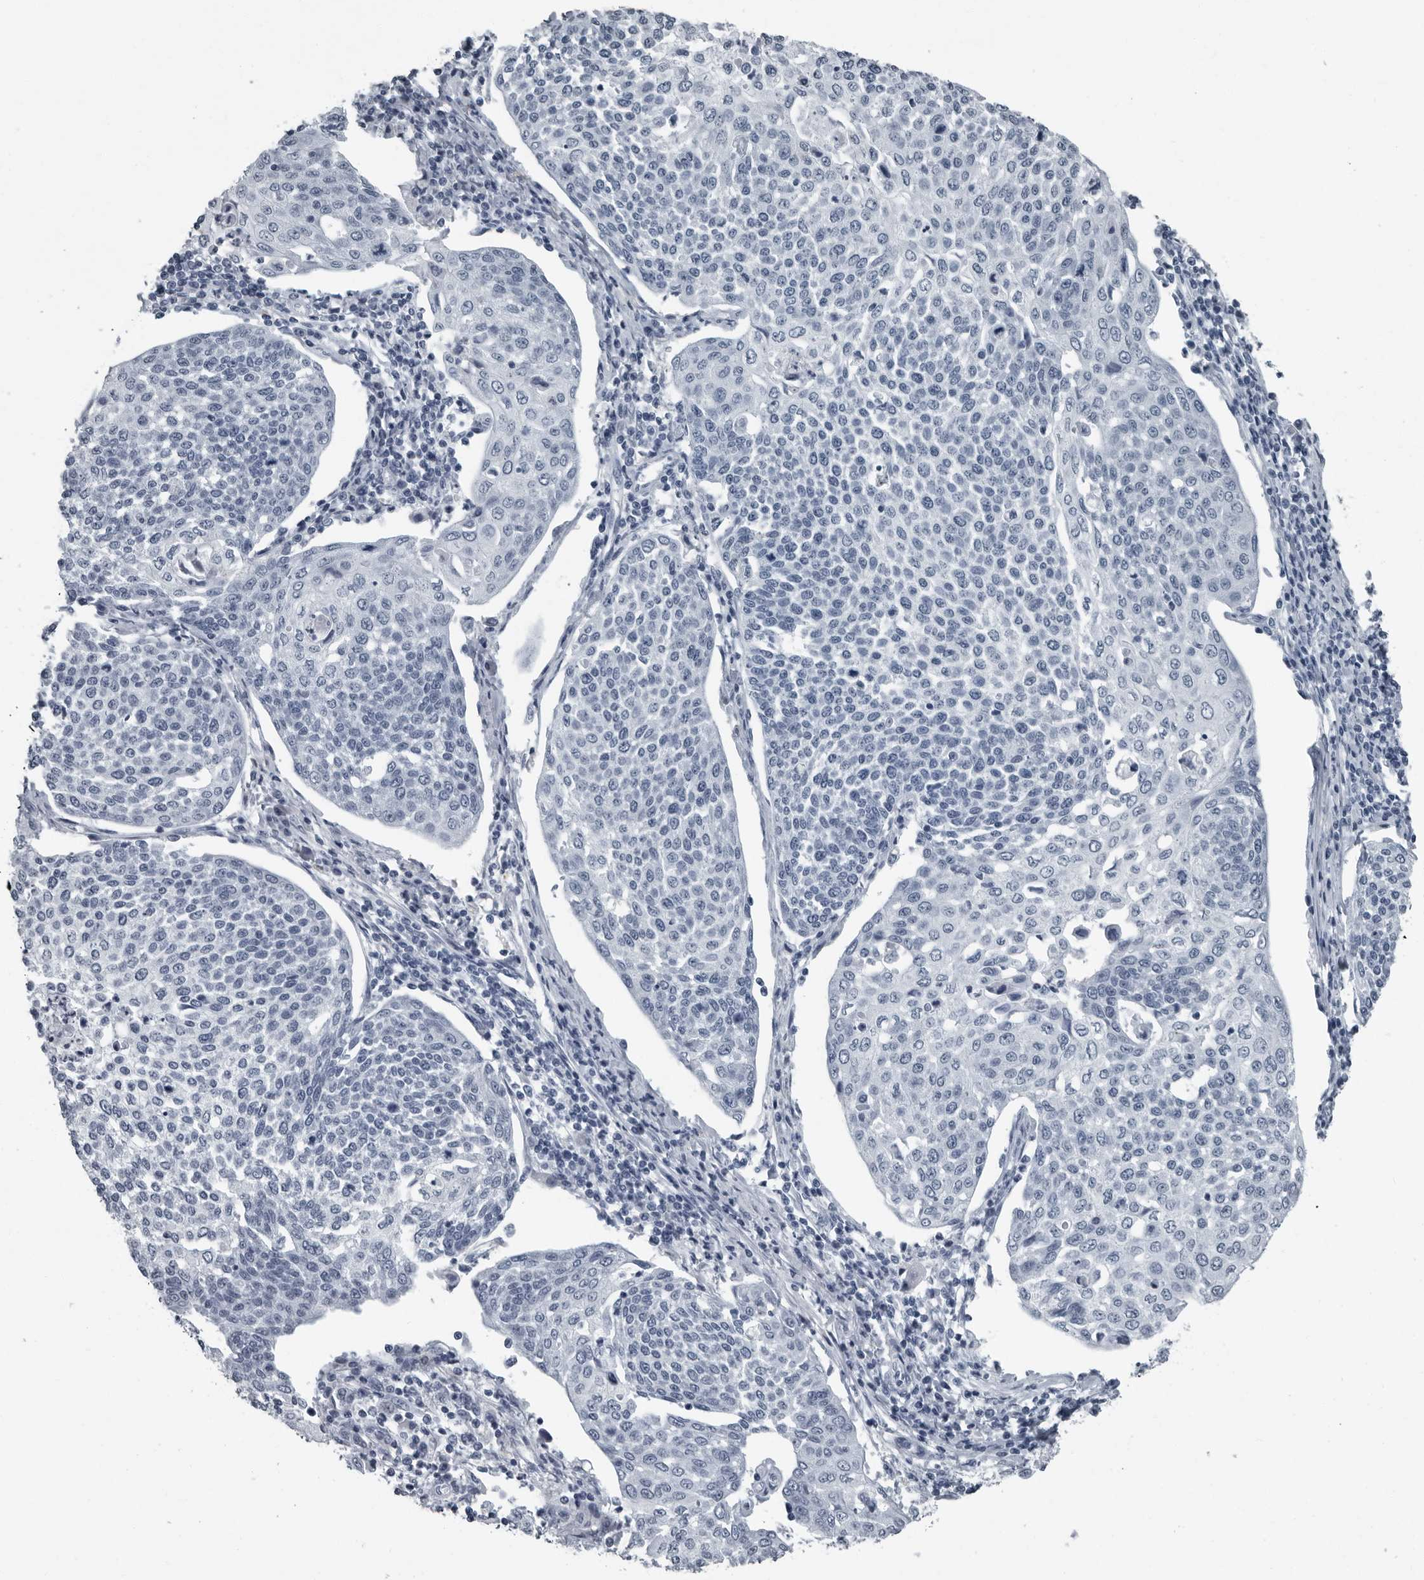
{"staining": {"intensity": "negative", "quantity": "none", "location": "none"}, "tissue": "cervical cancer", "cell_type": "Tumor cells", "image_type": "cancer", "snomed": [{"axis": "morphology", "description": "Squamous cell carcinoma, NOS"}, {"axis": "topography", "description": "Cervix"}], "caption": "A histopathology image of cervical squamous cell carcinoma stained for a protein shows no brown staining in tumor cells.", "gene": "PDCD11", "patient": {"sex": "female", "age": 34}}